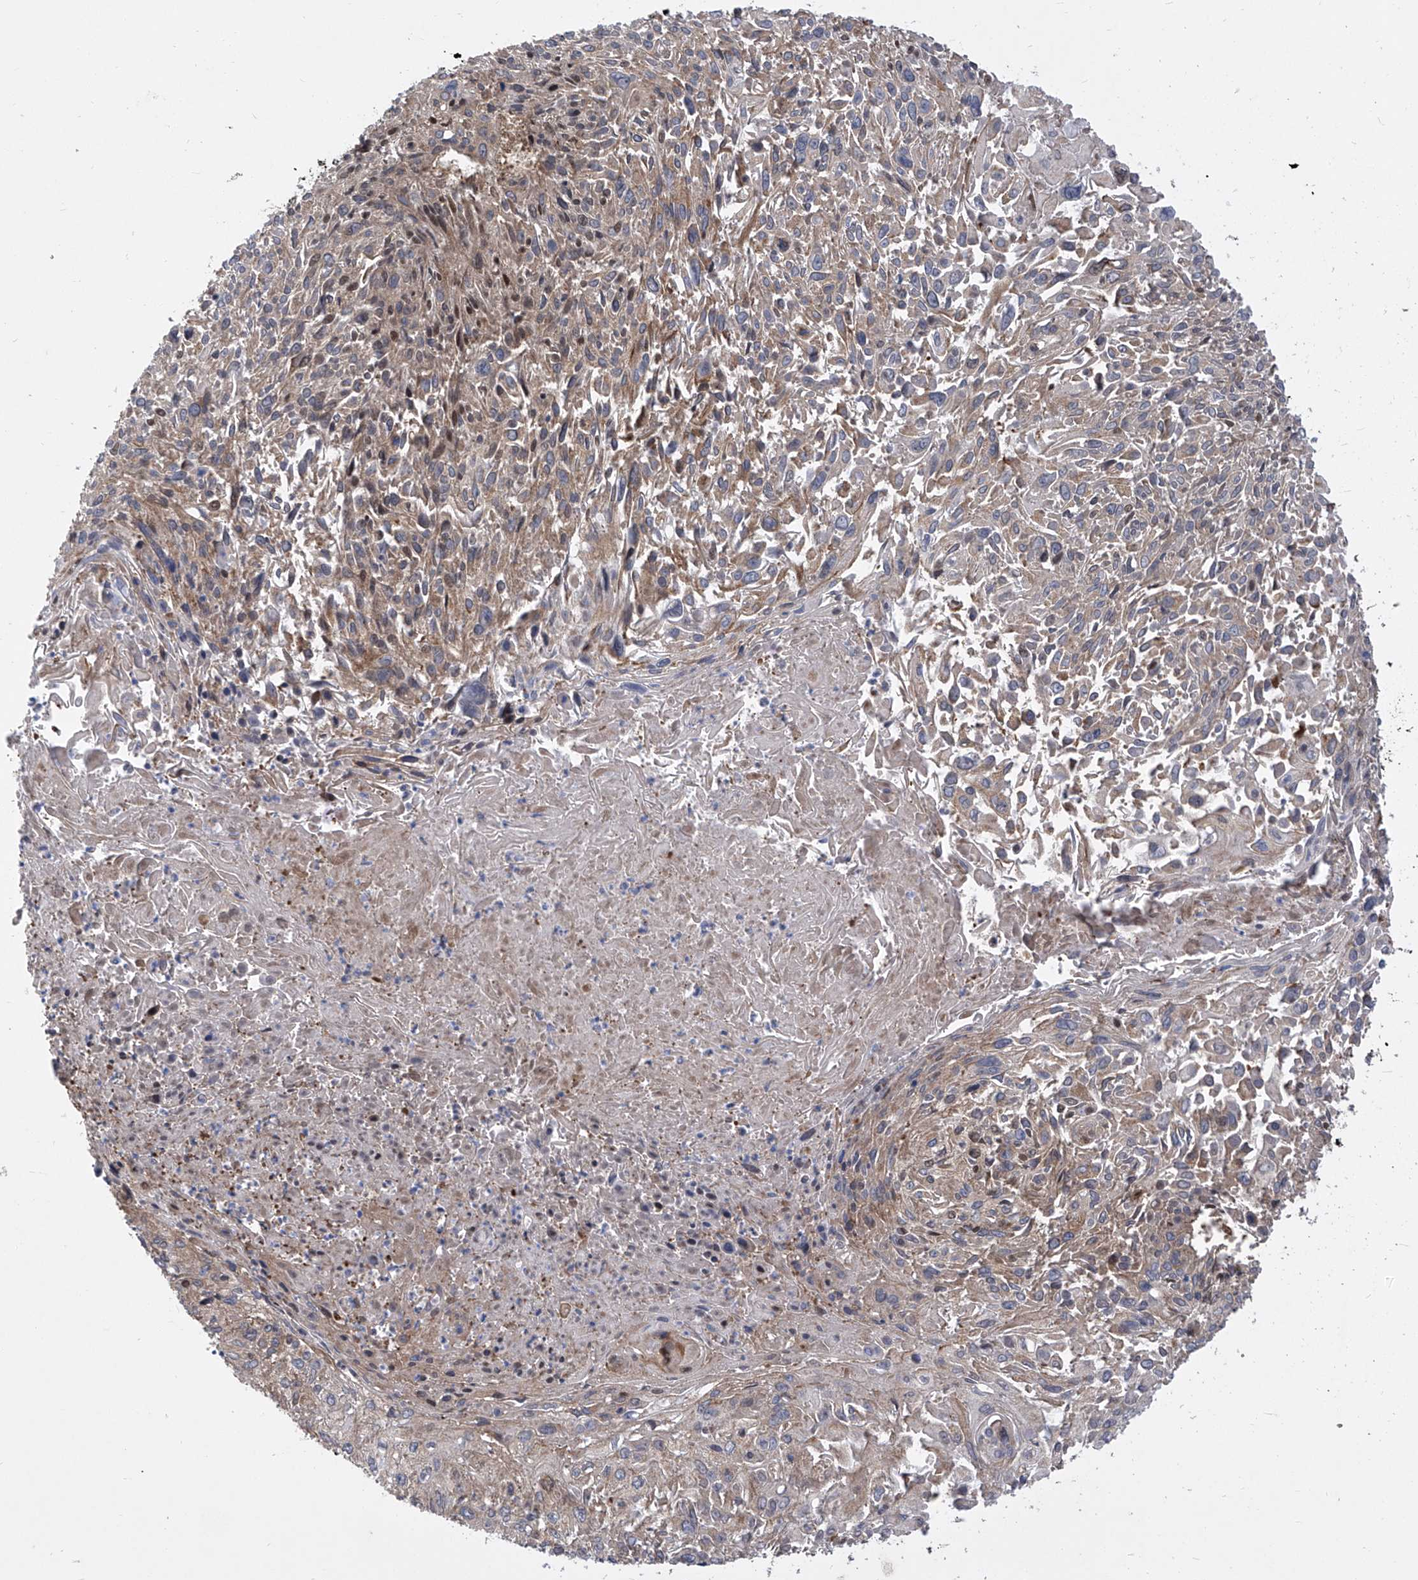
{"staining": {"intensity": "weak", "quantity": ">75%", "location": "cytoplasmic/membranous"}, "tissue": "cervical cancer", "cell_type": "Tumor cells", "image_type": "cancer", "snomed": [{"axis": "morphology", "description": "Squamous cell carcinoma, NOS"}, {"axis": "topography", "description": "Cervix"}], "caption": "This photomicrograph demonstrates squamous cell carcinoma (cervical) stained with immunohistochemistry to label a protein in brown. The cytoplasmic/membranous of tumor cells show weak positivity for the protein. Nuclei are counter-stained blue.", "gene": "EIF3M", "patient": {"sex": "female", "age": 51}}